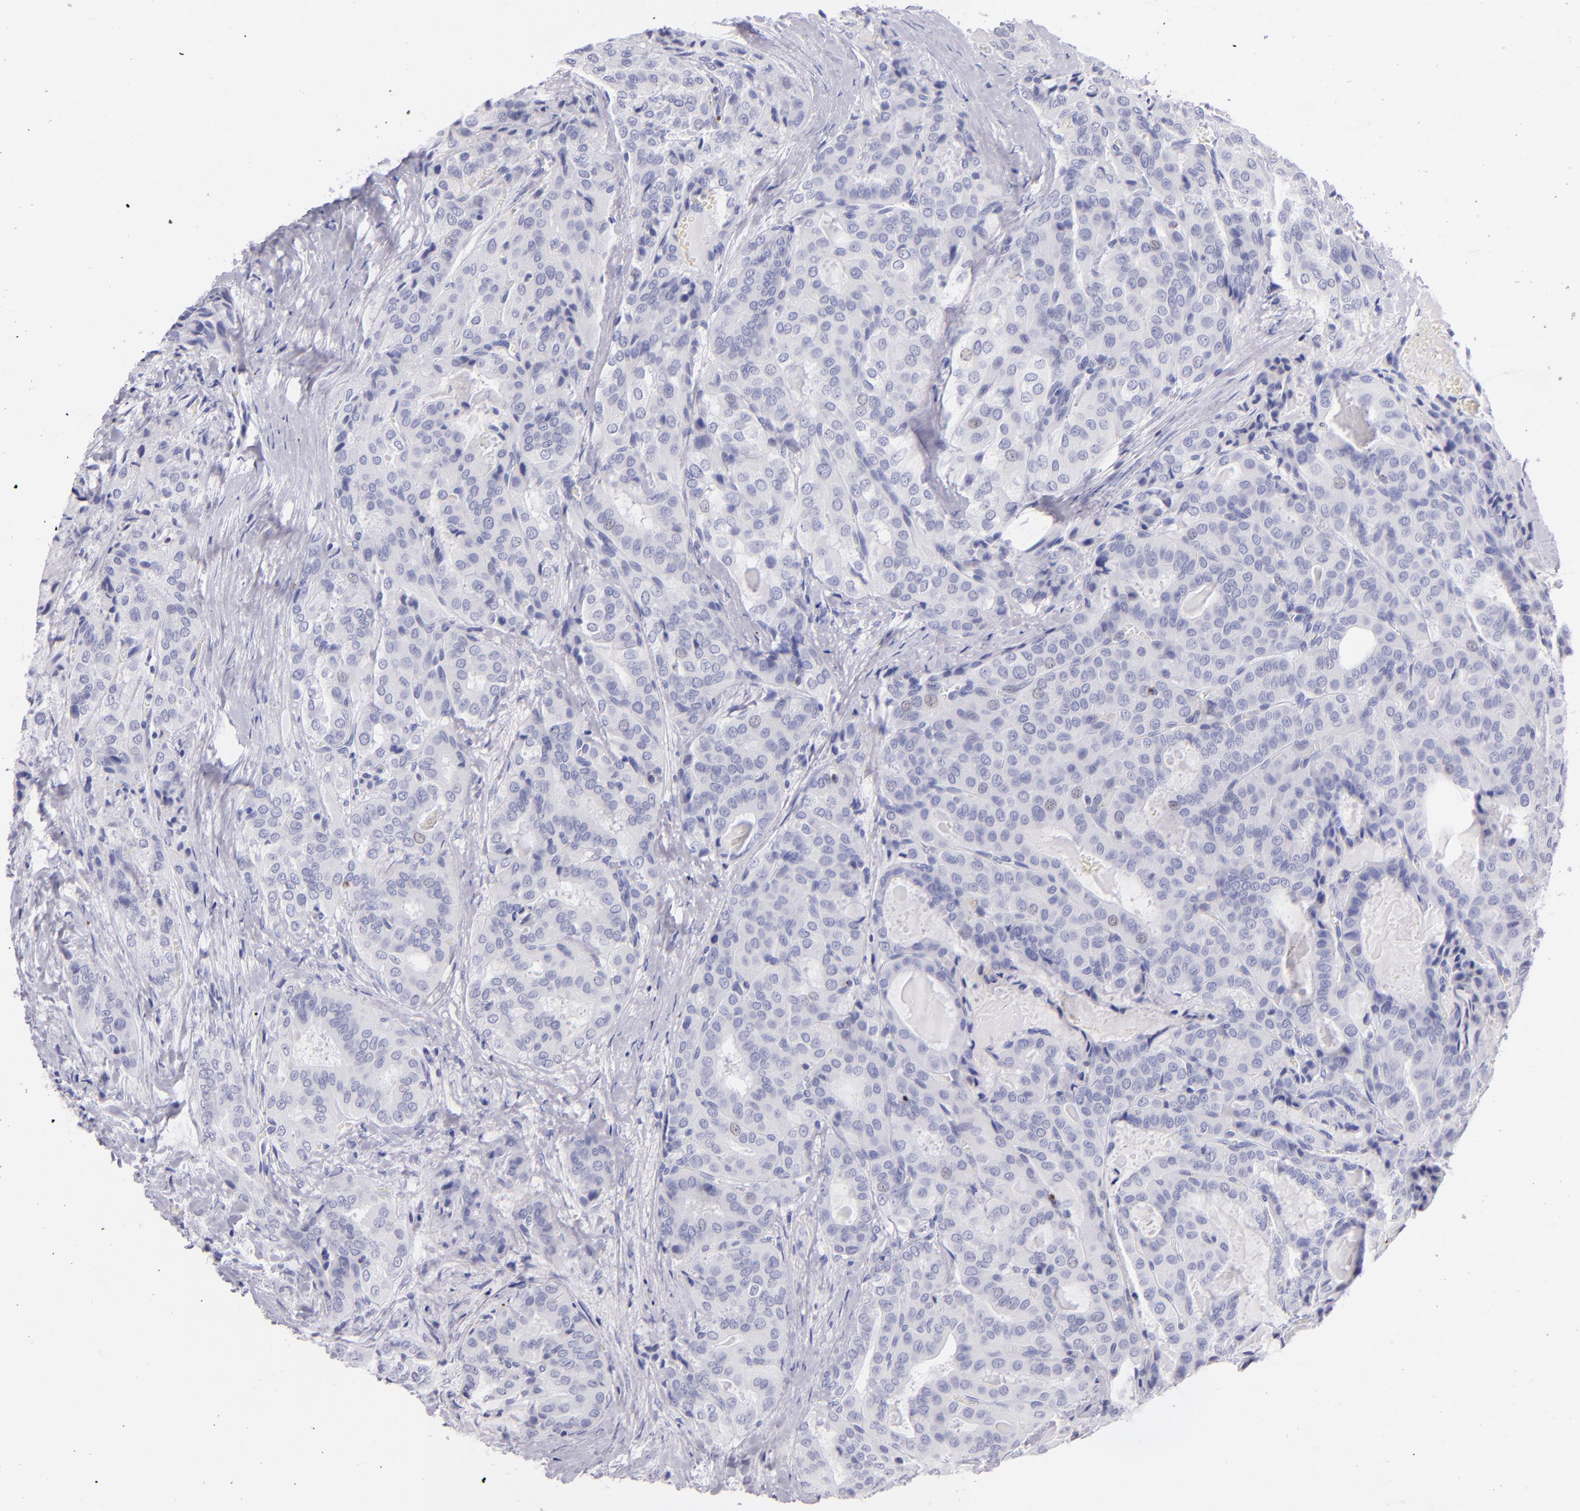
{"staining": {"intensity": "negative", "quantity": "none", "location": "none"}, "tissue": "thyroid cancer", "cell_type": "Tumor cells", "image_type": "cancer", "snomed": [{"axis": "morphology", "description": "Papillary adenocarcinoma, NOS"}, {"axis": "topography", "description": "Thyroid gland"}], "caption": "A high-resolution image shows immunohistochemistry staining of thyroid cancer, which displays no significant positivity in tumor cells.", "gene": "PRF1", "patient": {"sex": "female", "age": 71}}